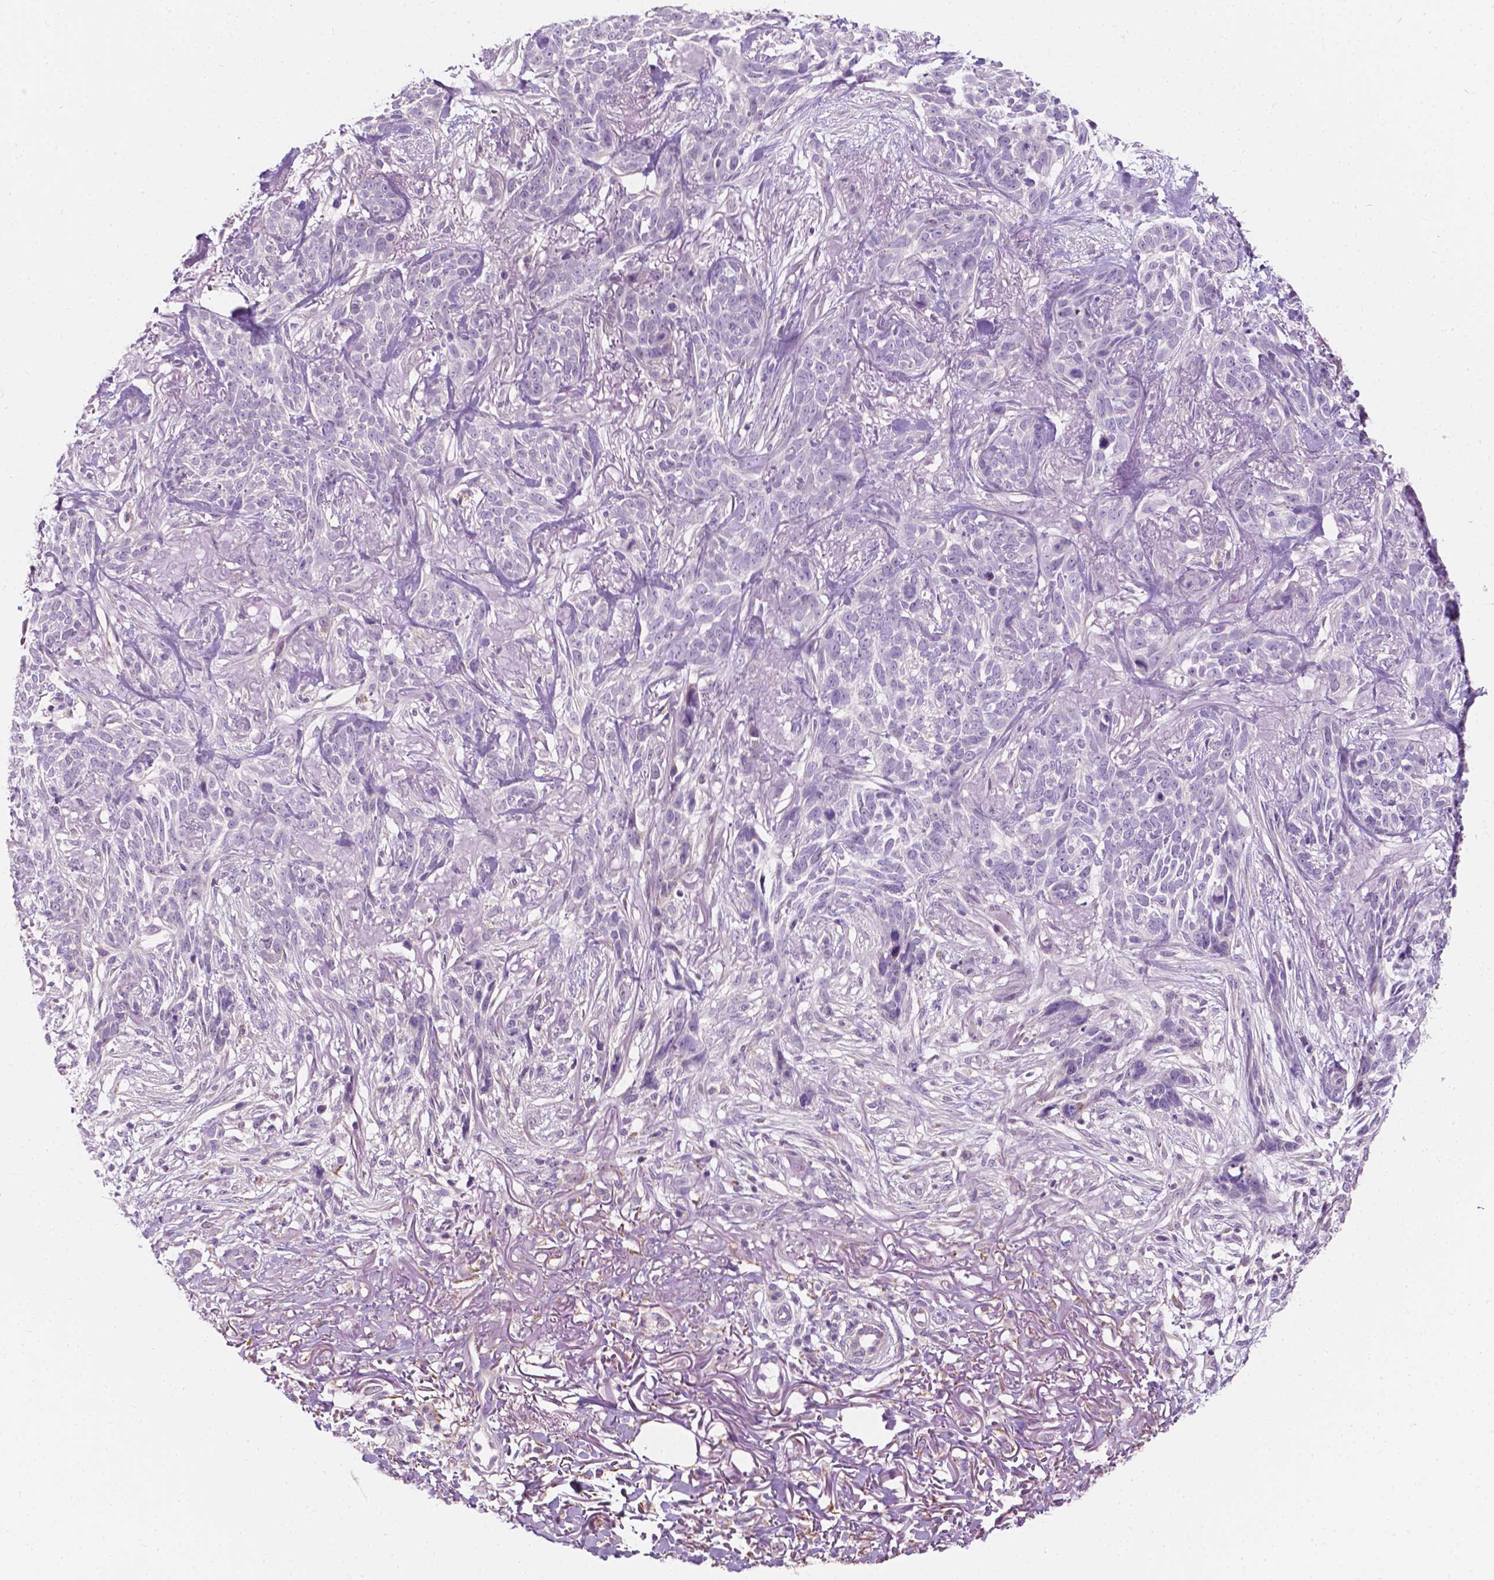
{"staining": {"intensity": "negative", "quantity": "none", "location": "none"}, "tissue": "skin cancer", "cell_type": "Tumor cells", "image_type": "cancer", "snomed": [{"axis": "morphology", "description": "Basal cell carcinoma"}, {"axis": "topography", "description": "Skin"}], "caption": "There is no significant staining in tumor cells of skin basal cell carcinoma.", "gene": "NOS1AP", "patient": {"sex": "male", "age": 74}}